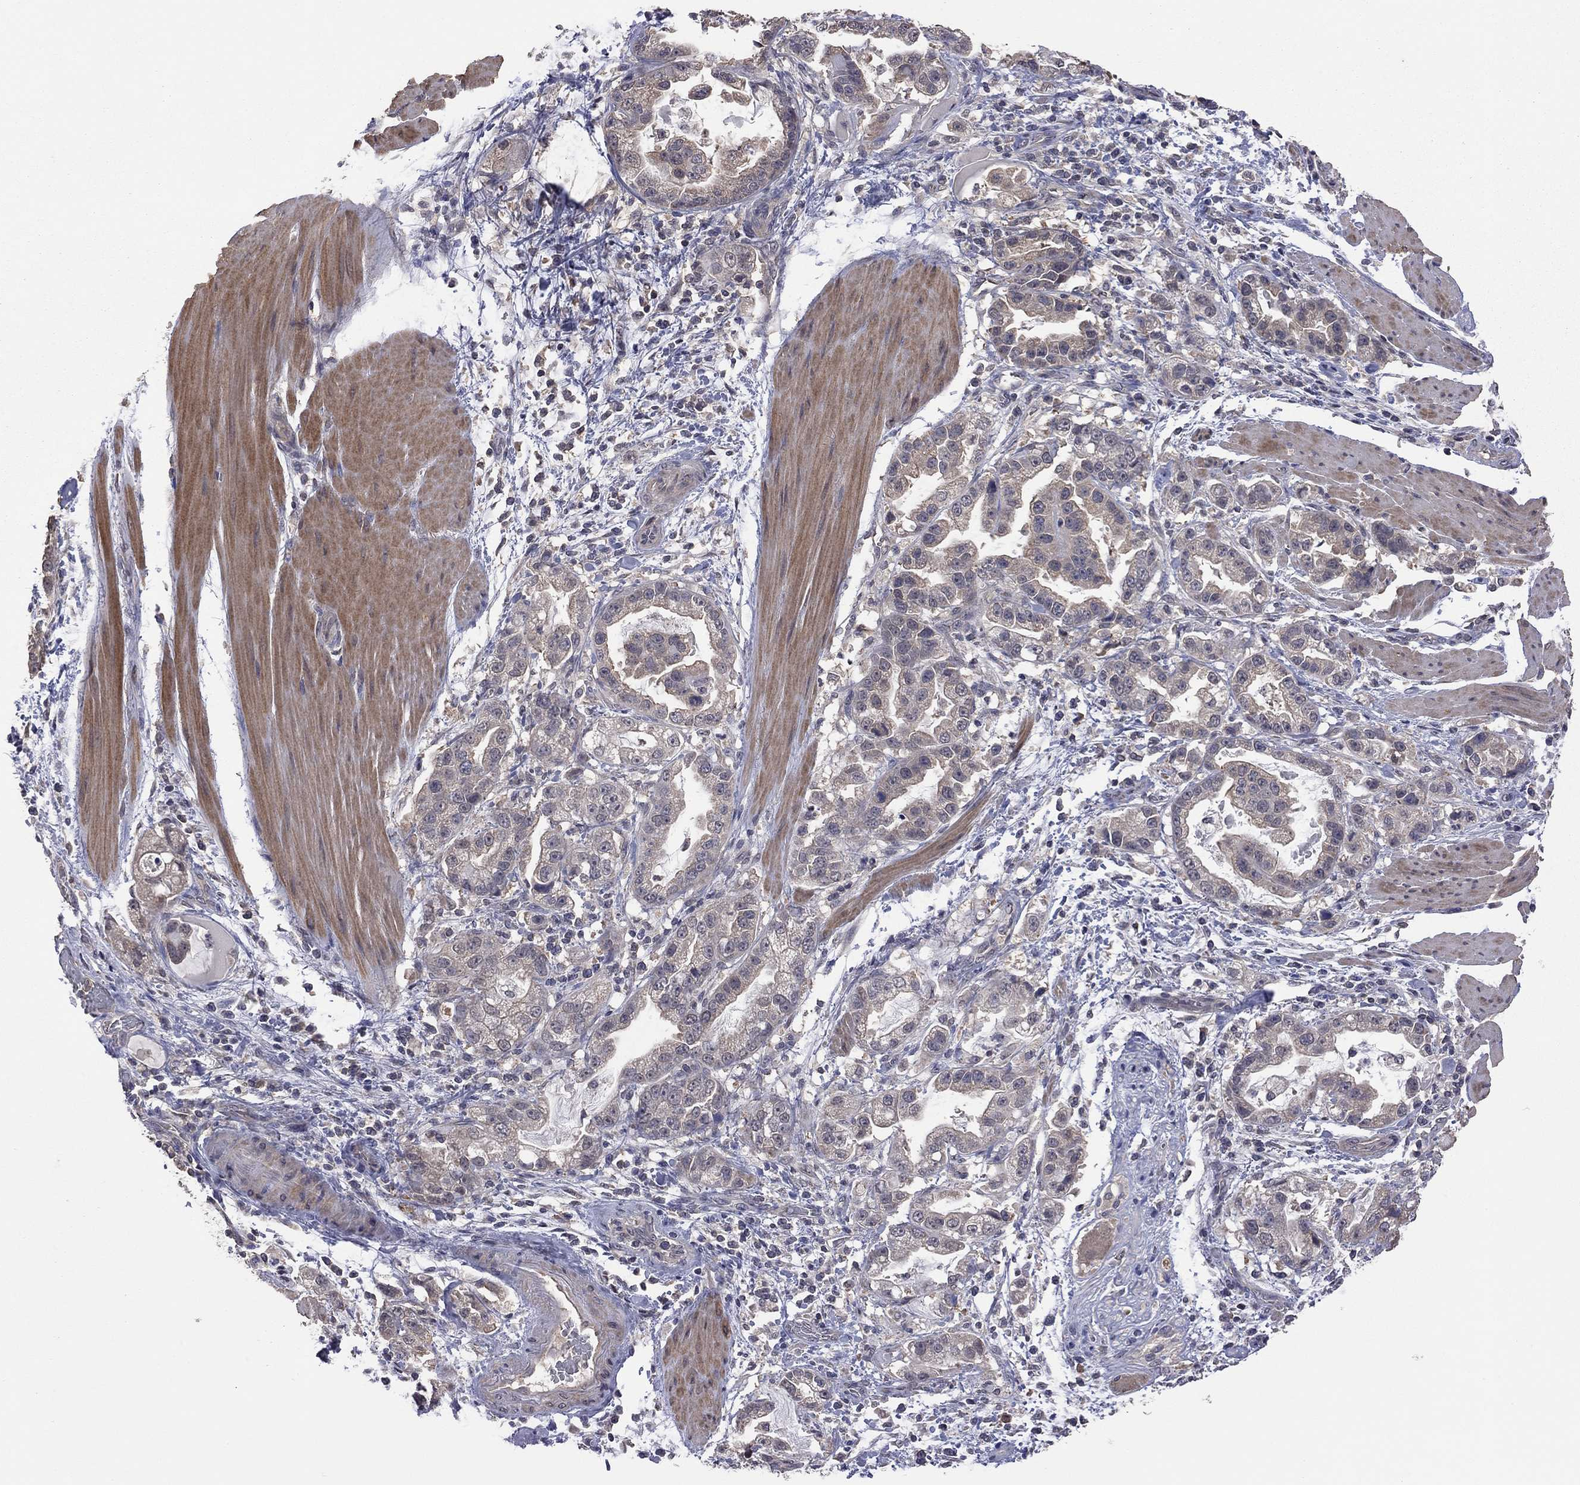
{"staining": {"intensity": "moderate", "quantity": "<25%", "location": "cytoplasmic/membranous"}, "tissue": "stomach cancer", "cell_type": "Tumor cells", "image_type": "cancer", "snomed": [{"axis": "morphology", "description": "Adenocarcinoma, NOS"}, {"axis": "topography", "description": "Stomach"}], "caption": "Immunohistochemistry (IHC) micrograph of neoplastic tissue: stomach cancer (adenocarcinoma) stained using immunohistochemistry reveals low levels of moderate protein expression localized specifically in the cytoplasmic/membranous of tumor cells, appearing as a cytoplasmic/membranous brown color.", "gene": "TSNARE1", "patient": {"sex": "male", "age": 59}}